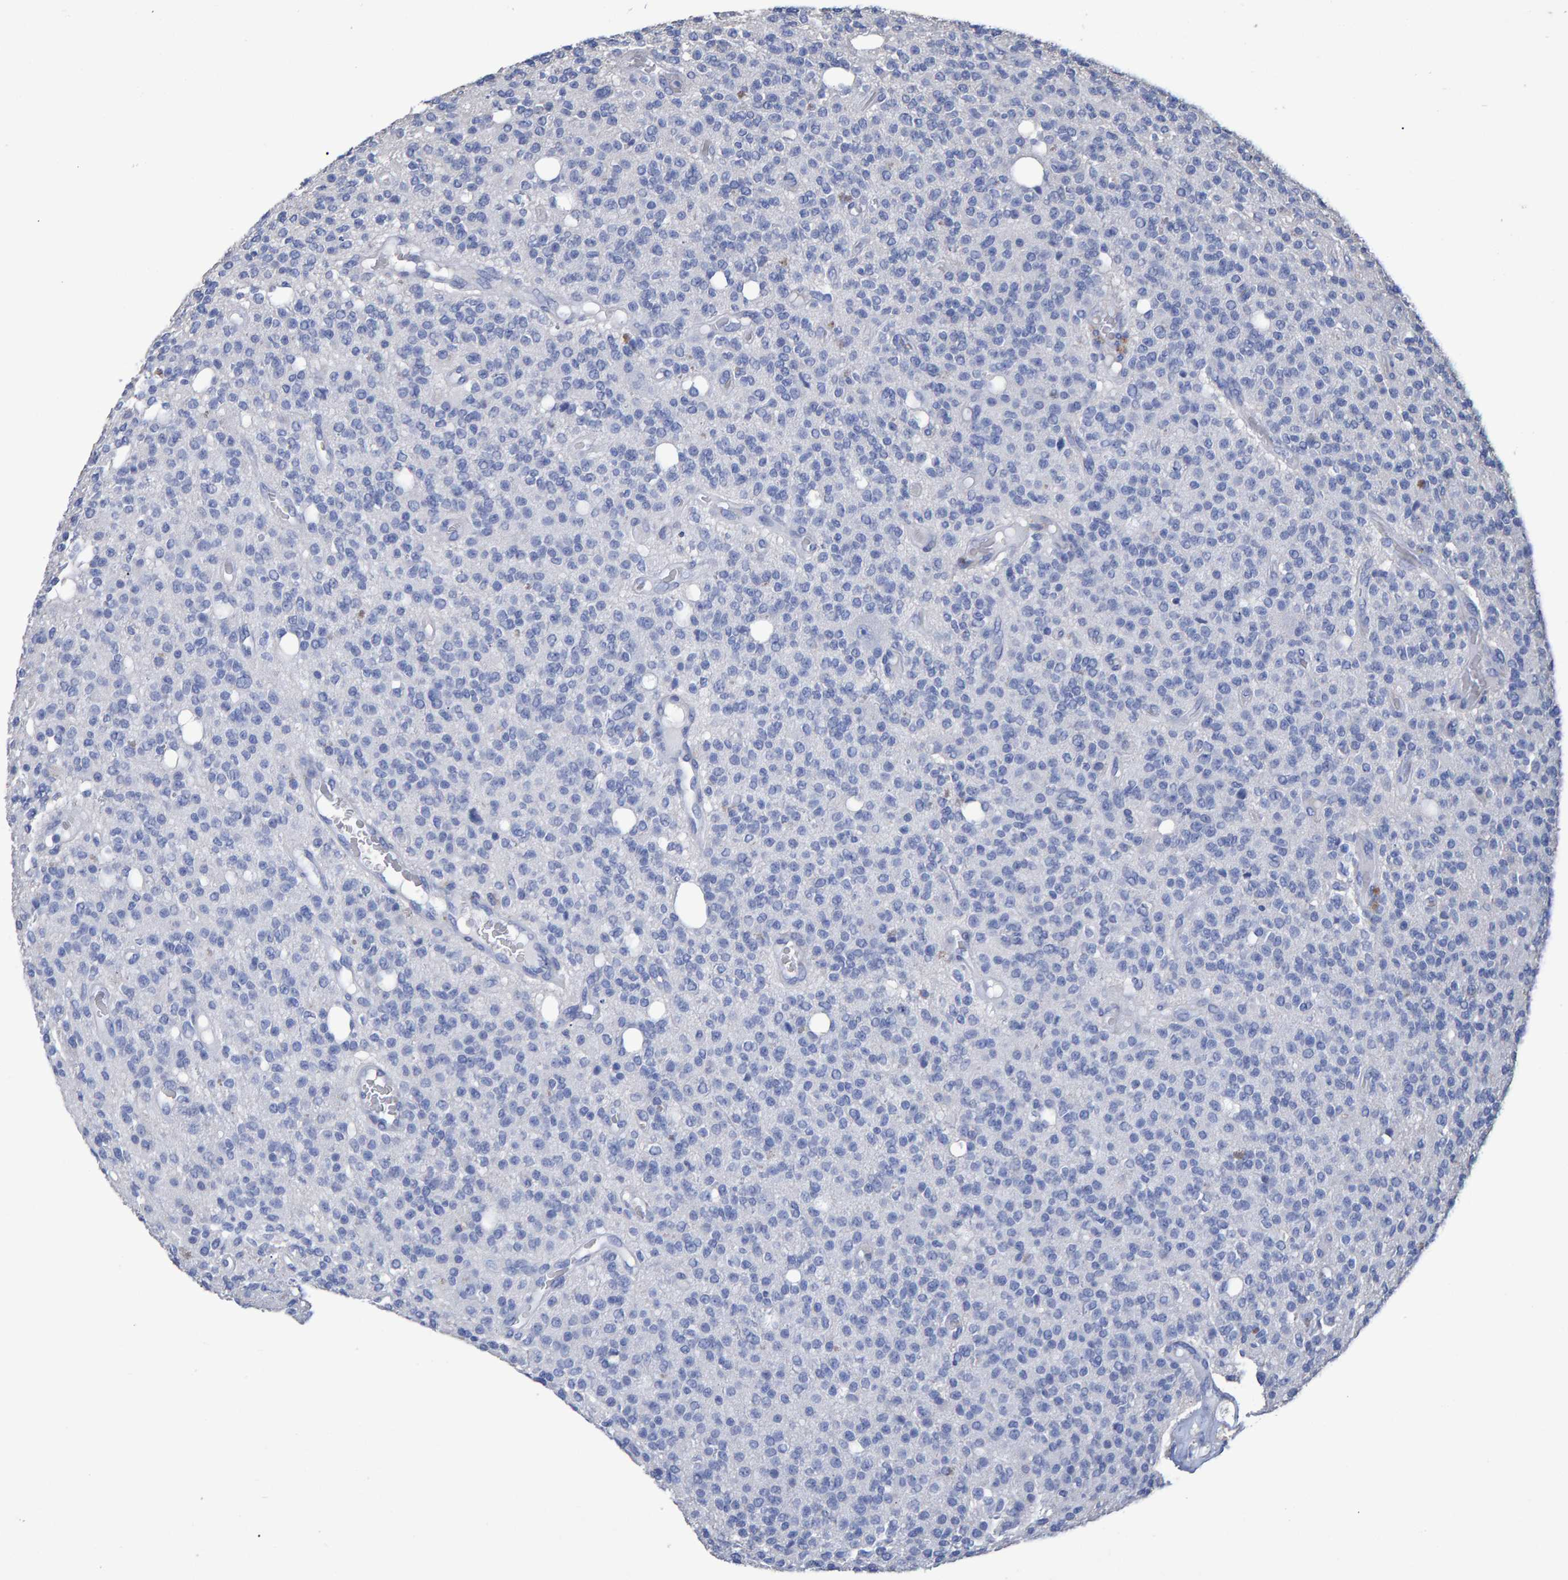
{"staining": {"intensity": "negative", "quantity": "none", "location": "none"}, "tissue": "glioma", "cell_type": "Tumor cells", "image_type": "cancer", "snomed": [{"axis": "morphology", "description": "Glioma, malignant, High grade"}, {"axis": "topography", "description": "Brain"}], "caption": "Tumor cells show no significant positivity in glioma.", "gene": "HEMGN", "patient": {"sex": "male", "age": 34}}